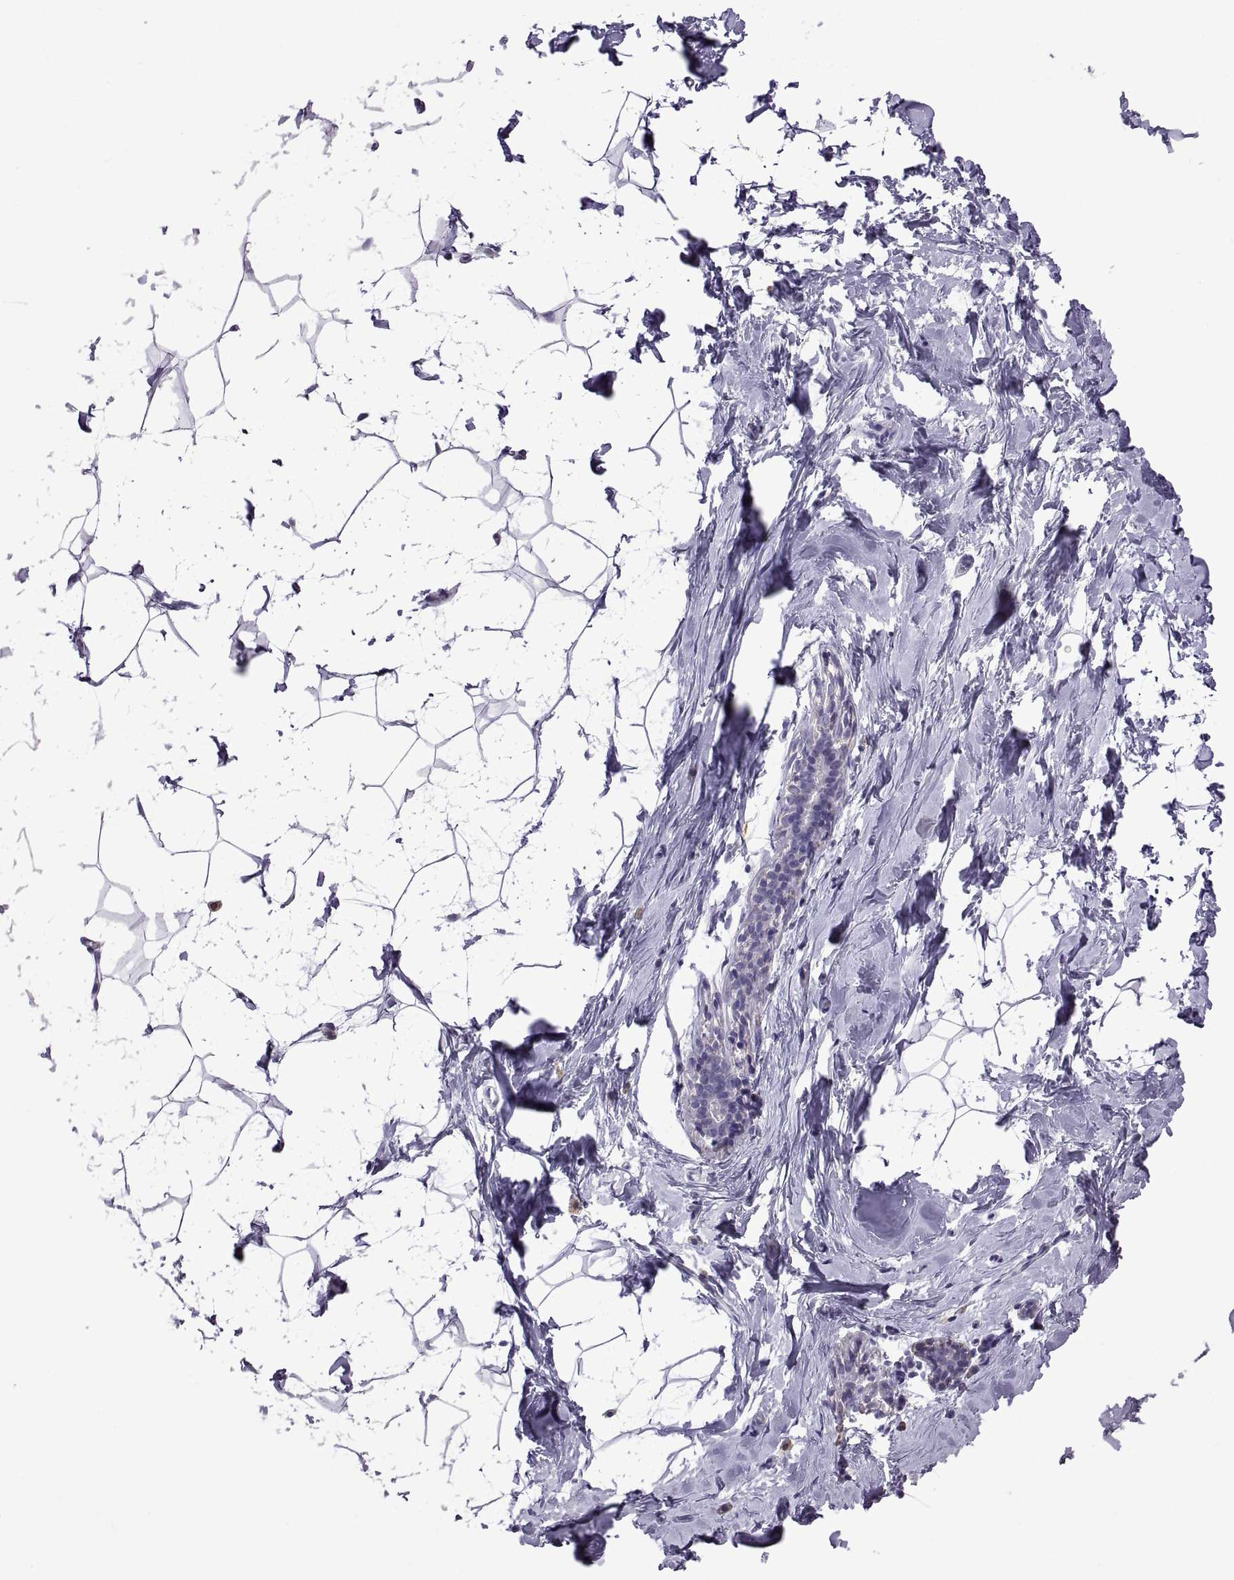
{"staining": {"intensity": "negative", "quantity": "none", "location": "none"}, "tissue": "breast", "cell_type": "Adipocytes", "image_type": "normal", "snomed": [{"axis": "morphology", "description": "Normal tissue, NOS"}, {"axis": "topography", "description": "Breast"}], "caption": "IHC image of unremarkable breast: human breast stained with DAB displays no significant protein expression in adipocytes. (DAB immunohistochemistry (IHC) with hematoxylin counter stain).", "gene": "MAGEB18", "patient": {"sex": "female", "age": 32}}